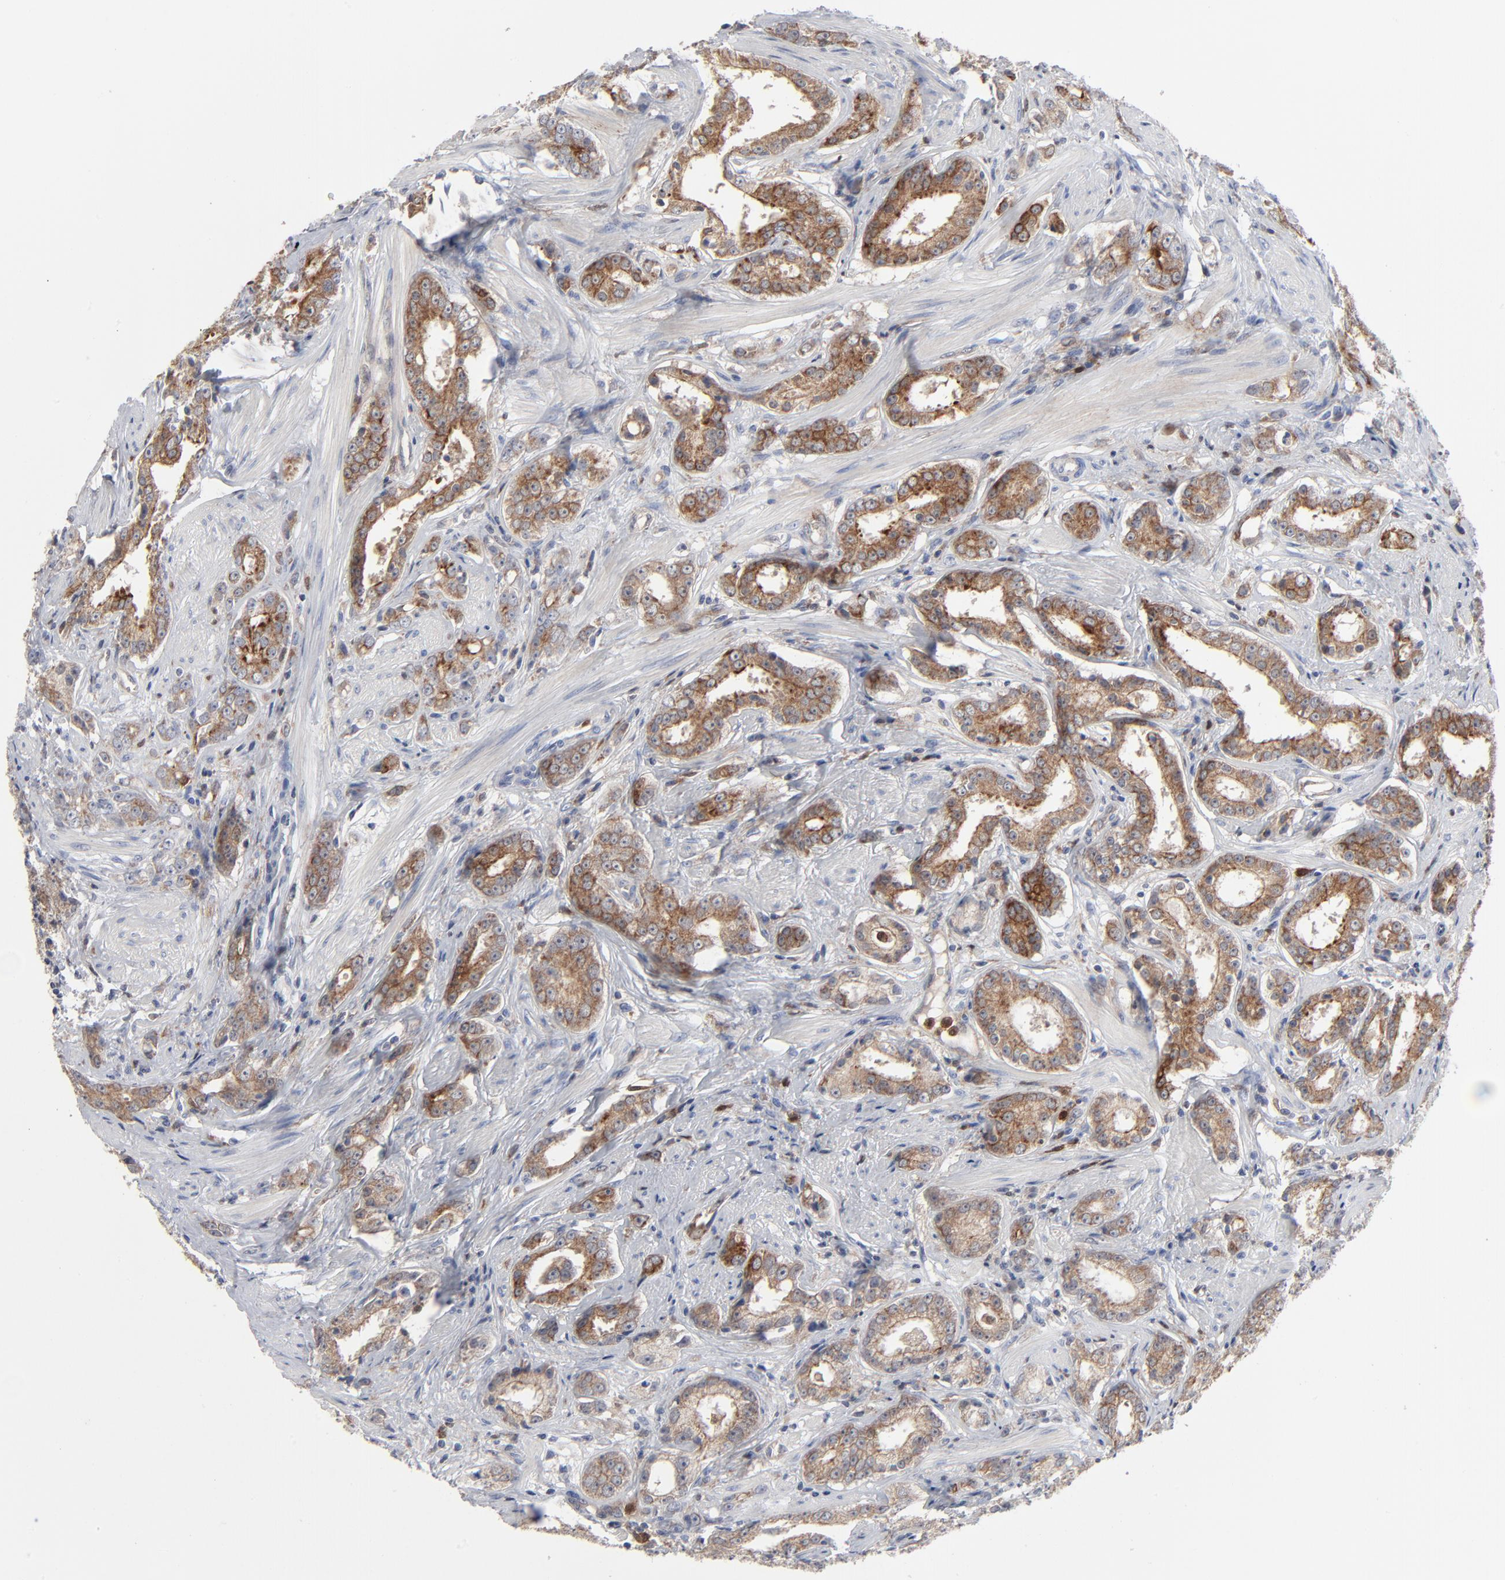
{"staining": {"intensity": "weak", "quantity": ">75%", "location": "cytoplasmic/membranous"}, "tissue": "prostate cancer", "cell_type": "Tumor cells", "image_type": "cancer", "snomed": [{"axis": "morphology", "description": "Adenocarcinoma, Medium grade"}, {"axis": "topography", "description": "Prostate"}], "caption": "DAB (3,3'-diaminobenzidine) immunohistochemical staining of prostate cancer demonstrates weak cytoplasmic/membranous protein positivity in about >75% of tumor cells. The staining was performed using DAB, with brown indicating positive protein expression. Nuclei are stained blue with hematoxylin.", "gene": "BID", "patient": {"sex": "male", "age": 53}}